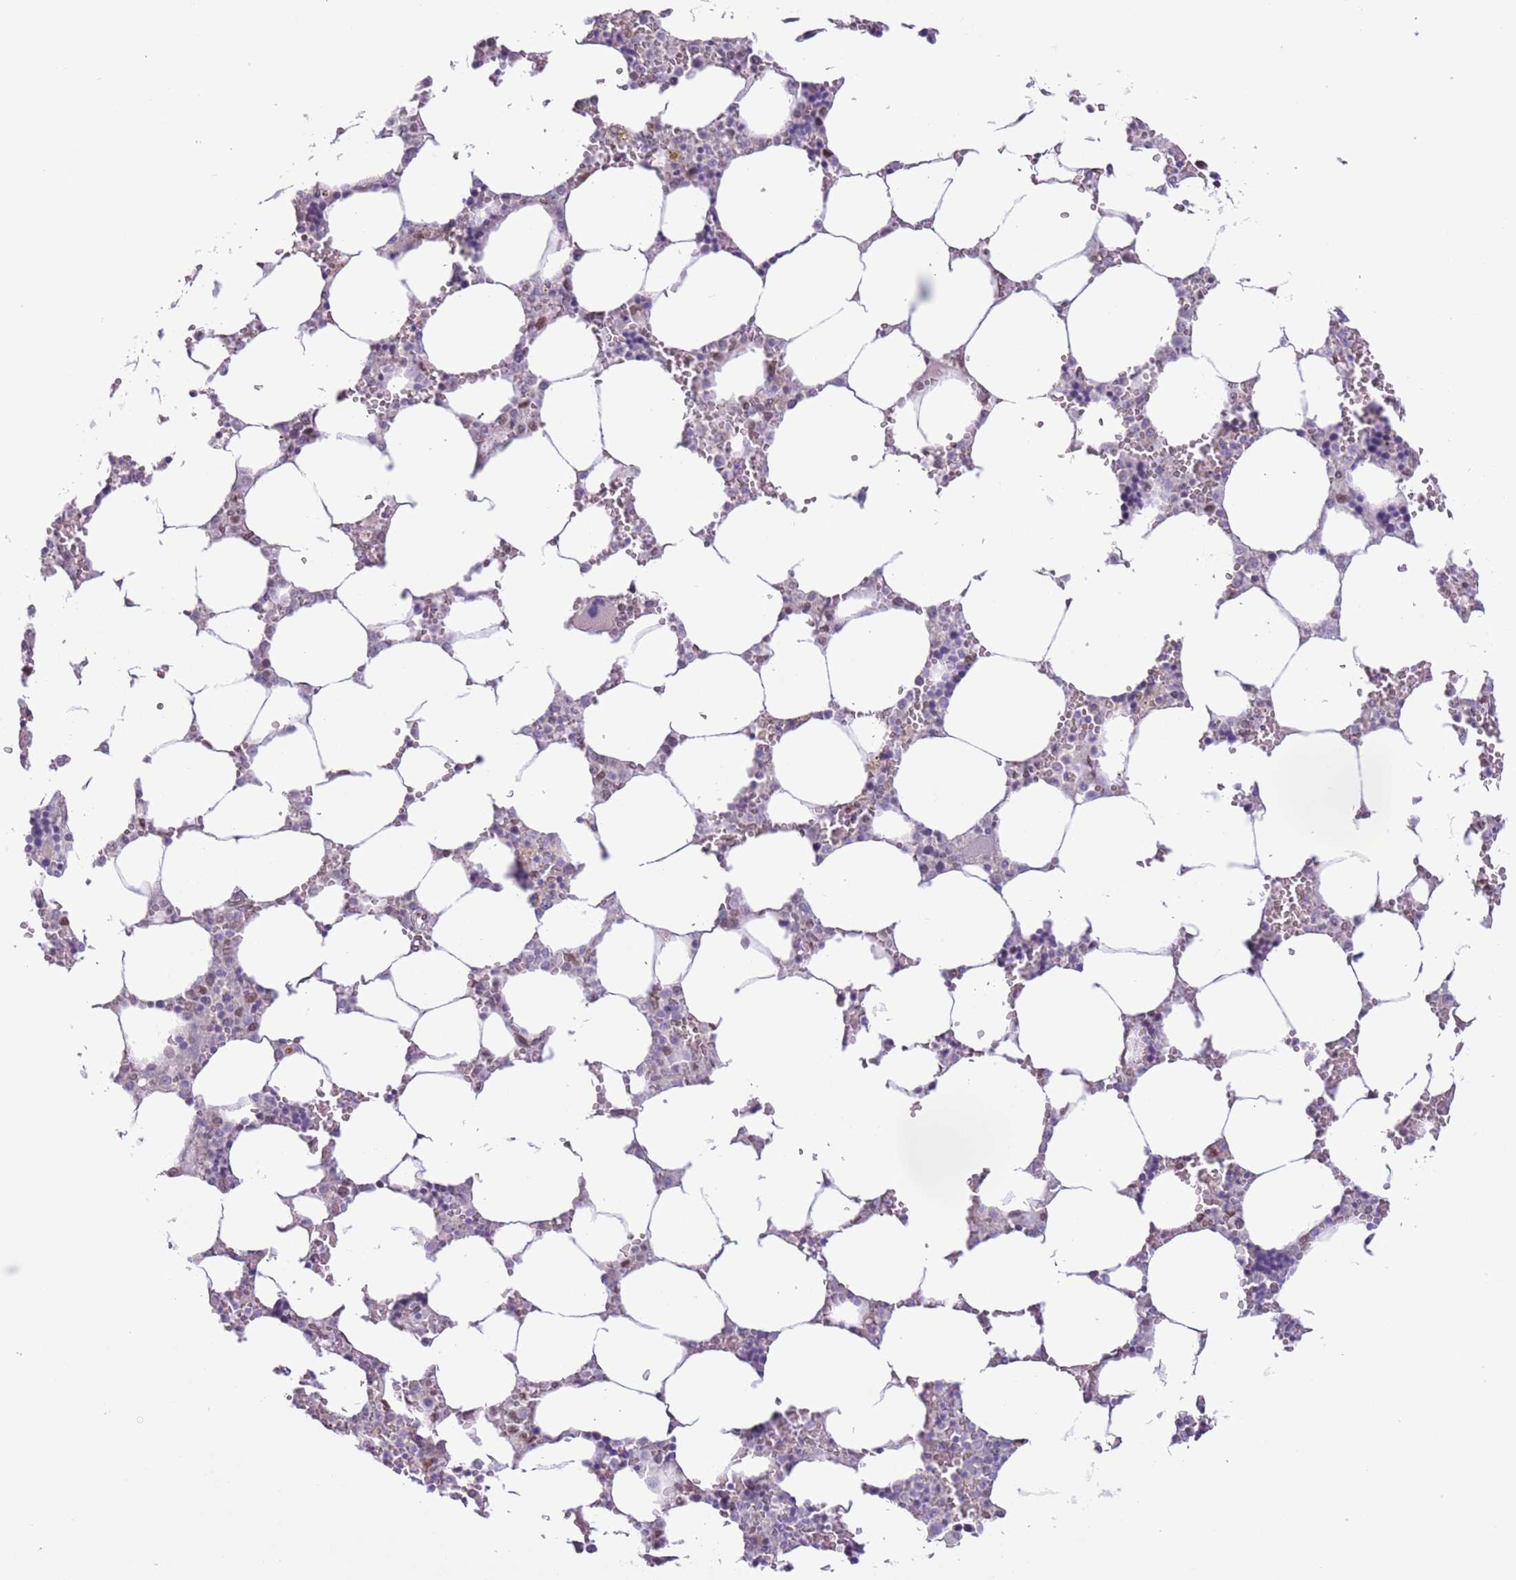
{"staining": {"intensity": "moderate", "quantity": "25%-75%", "location": "cytoplasmic/membranous,nuclear"}, "tissue": "bone marrow", "cell_type": "Hematopoietic cells", "image_type": "normal", "snomed": [{"axis": "morphology", "description": "Normal tissue, NOS"}, {"axis": "topography", "description": "Bone marrow"}], "caption": "Hematopoietic cells demonstrate medium levels of moderate cytoplasmic/membranous,nuclear expression in approximately 25%-75% of cells in benign bone marrow.", "gene": "ZGLP1", "patient": {"sex": "male", "age": 64}}